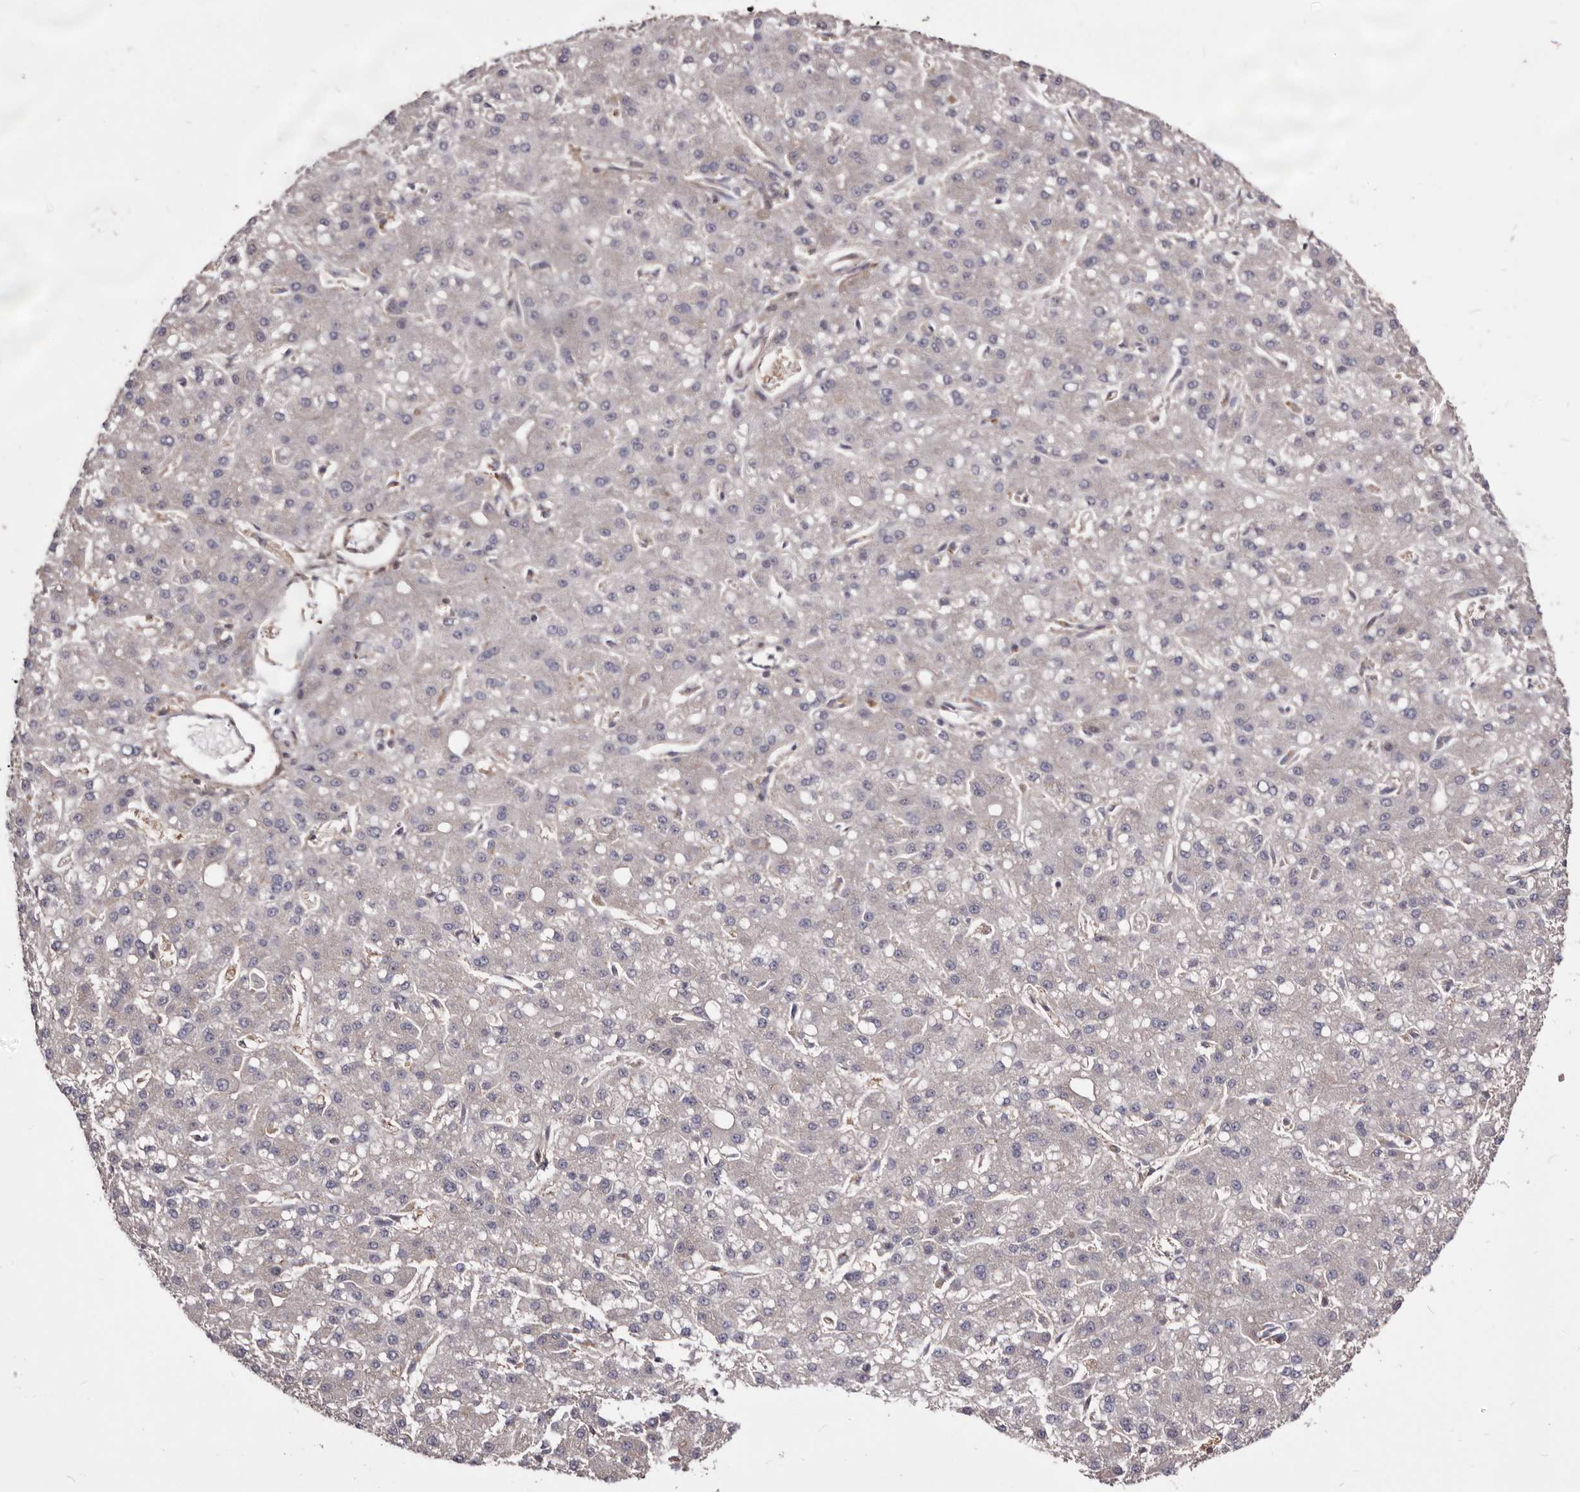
{"staining": {"intensity": "negative", "quantity": "none", "location": "none"}, "tissue": "liver cancer", "cell_type": "Tumor cells", "image_type": "cancer", "snomed": [{"axis": "morphology", "description": "Carcinoma, Hepatocellular, NOS"}, {"axis": "topography", "description": "Liver"}], "caption": "Liver cancer stained for a protein using IHC reveals no positivity tumor cells.", "gene": "TPD52", "patient": {"sex": "male", "age": 67}}